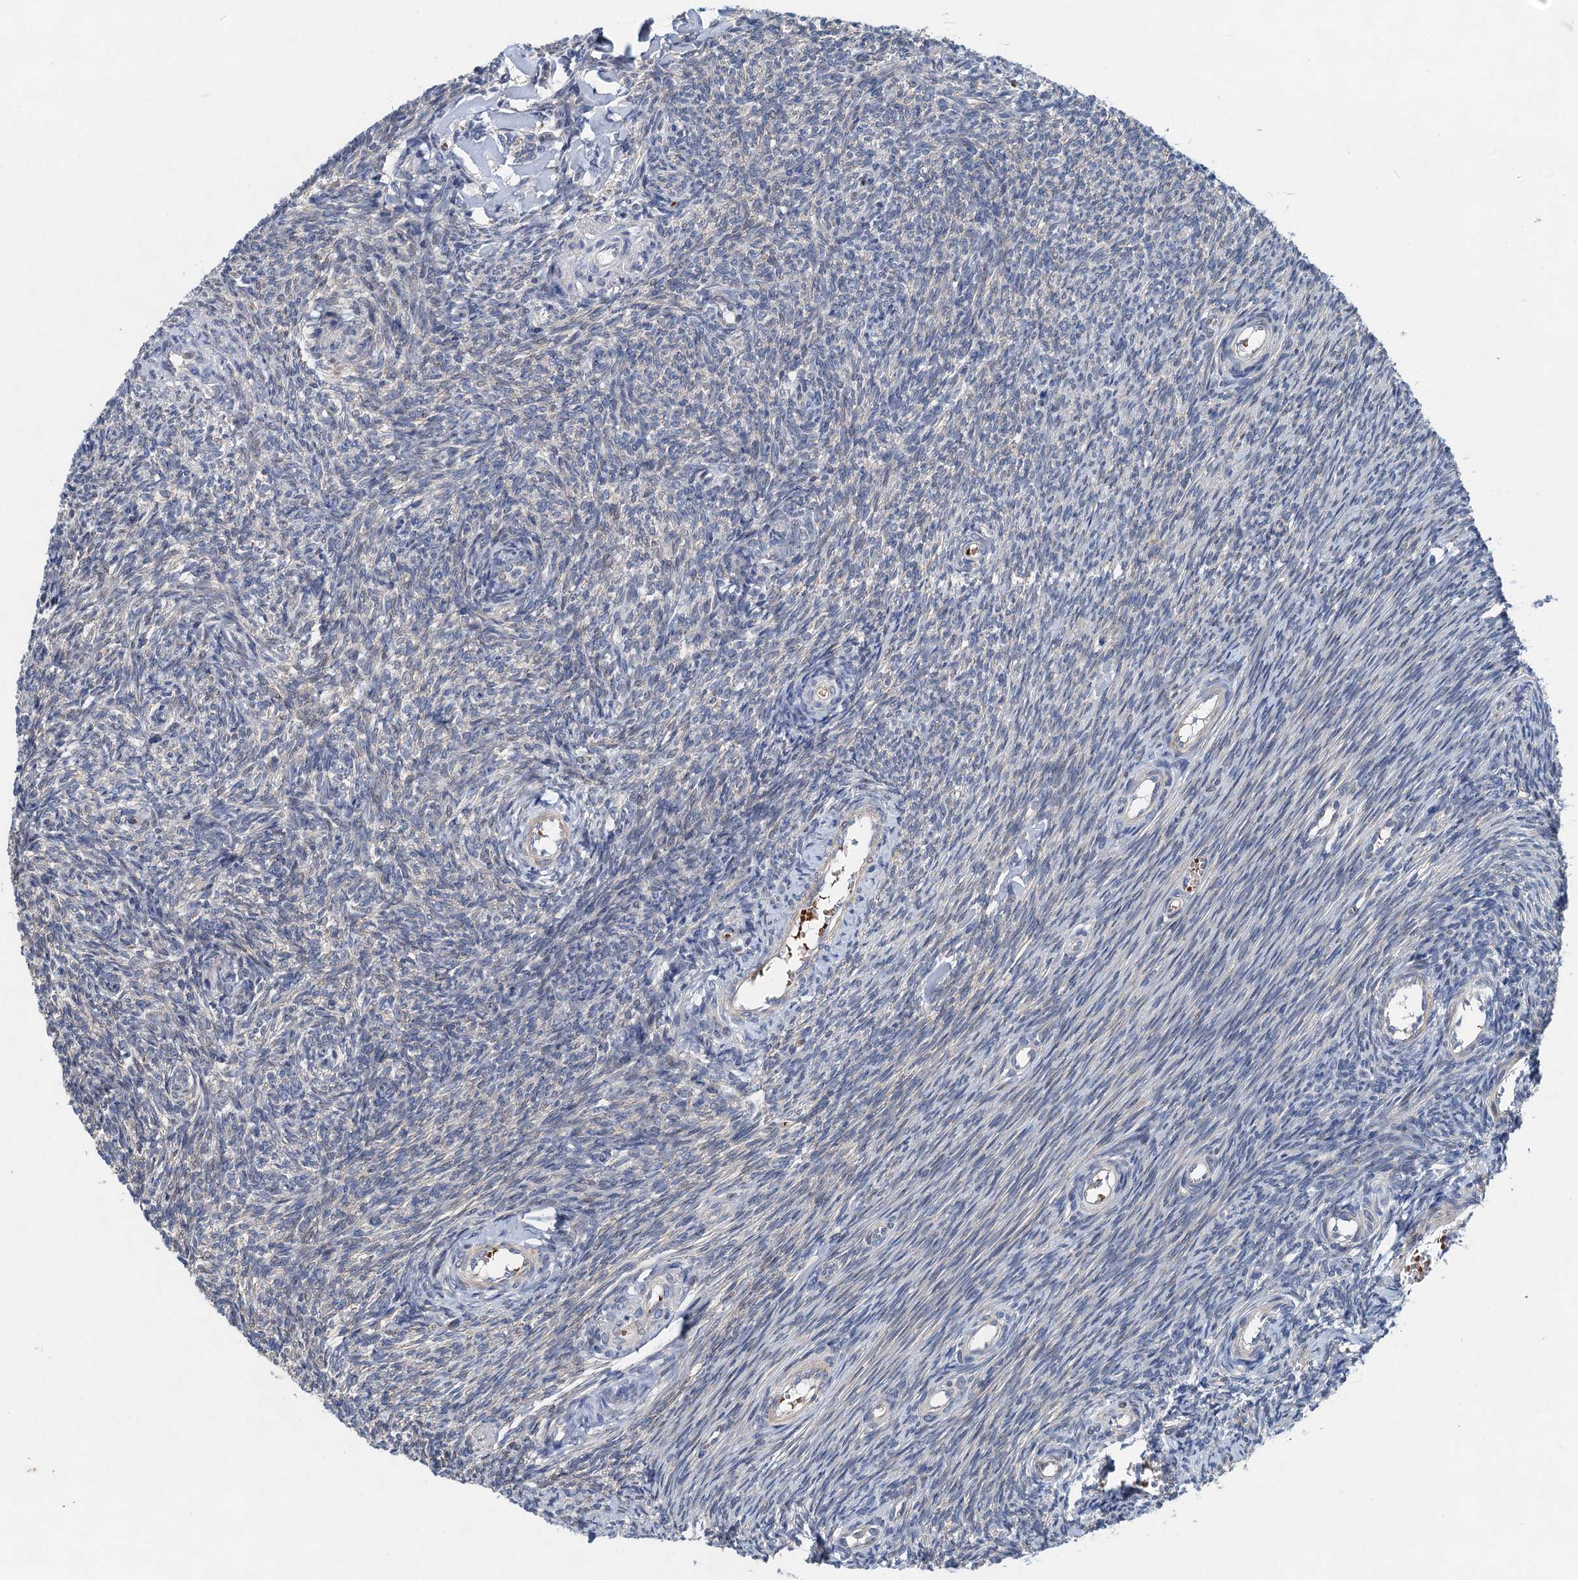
{"staining": {"intensity": "negative", "quantity": "none", "location": "none"}, "tissue": "ovary", "cell_type": "Ovarian stroma cells", "image_type": "normal", "snomed": [{"axis": "morphology", "description": "Normal tissue, NOS"}, {"axis": "topography", "description": "Ovary"}], "caption": "Human ovary stained for a protein using immunohistochemistry (IHC) exhibits no staining in ovarian stroma cells.", "gene": "NBEA", "patient": {"sex": "female", "age": 44}}